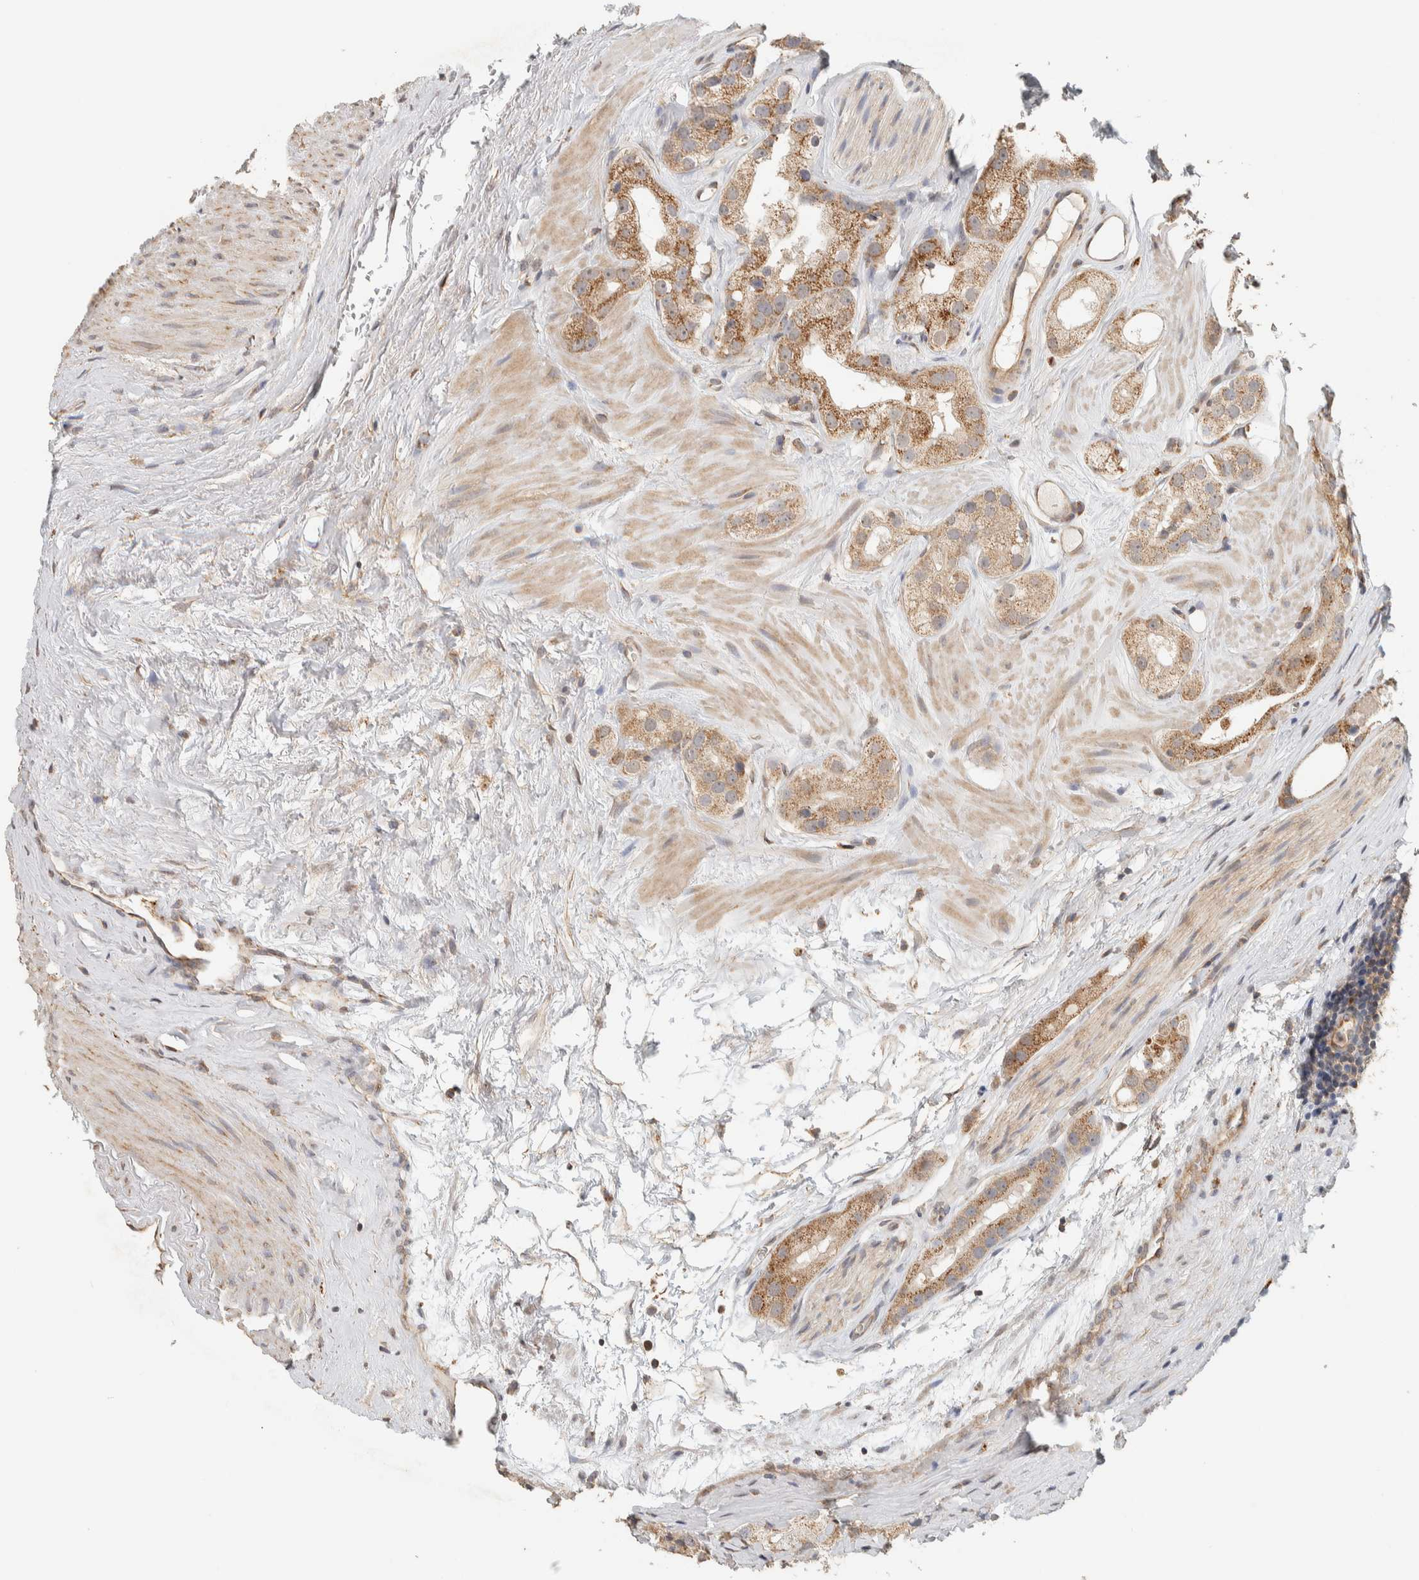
{"staining": {"intensity": "moderate", "quantity": ">75%", "location": "cytoplasmic/membranous"}, "tissue": "prostate cancer", "cell_type": "Tumor cells", "image_type": "cancer", "snomed": [{"axis": "morphology", "description": "Adenocarcinoma, High grade"}, {"axis": "topography", "description": "Prostate"}], "caption": "This is a photomicrograph of IHC staining of prostate cancer (high-grade adenocarcinoma), which shows moderate expression in the cytoplasmic/membranous of tumor cells.", "gene": "PDE7B", "patient": {"sex": "male", "age": 63}}